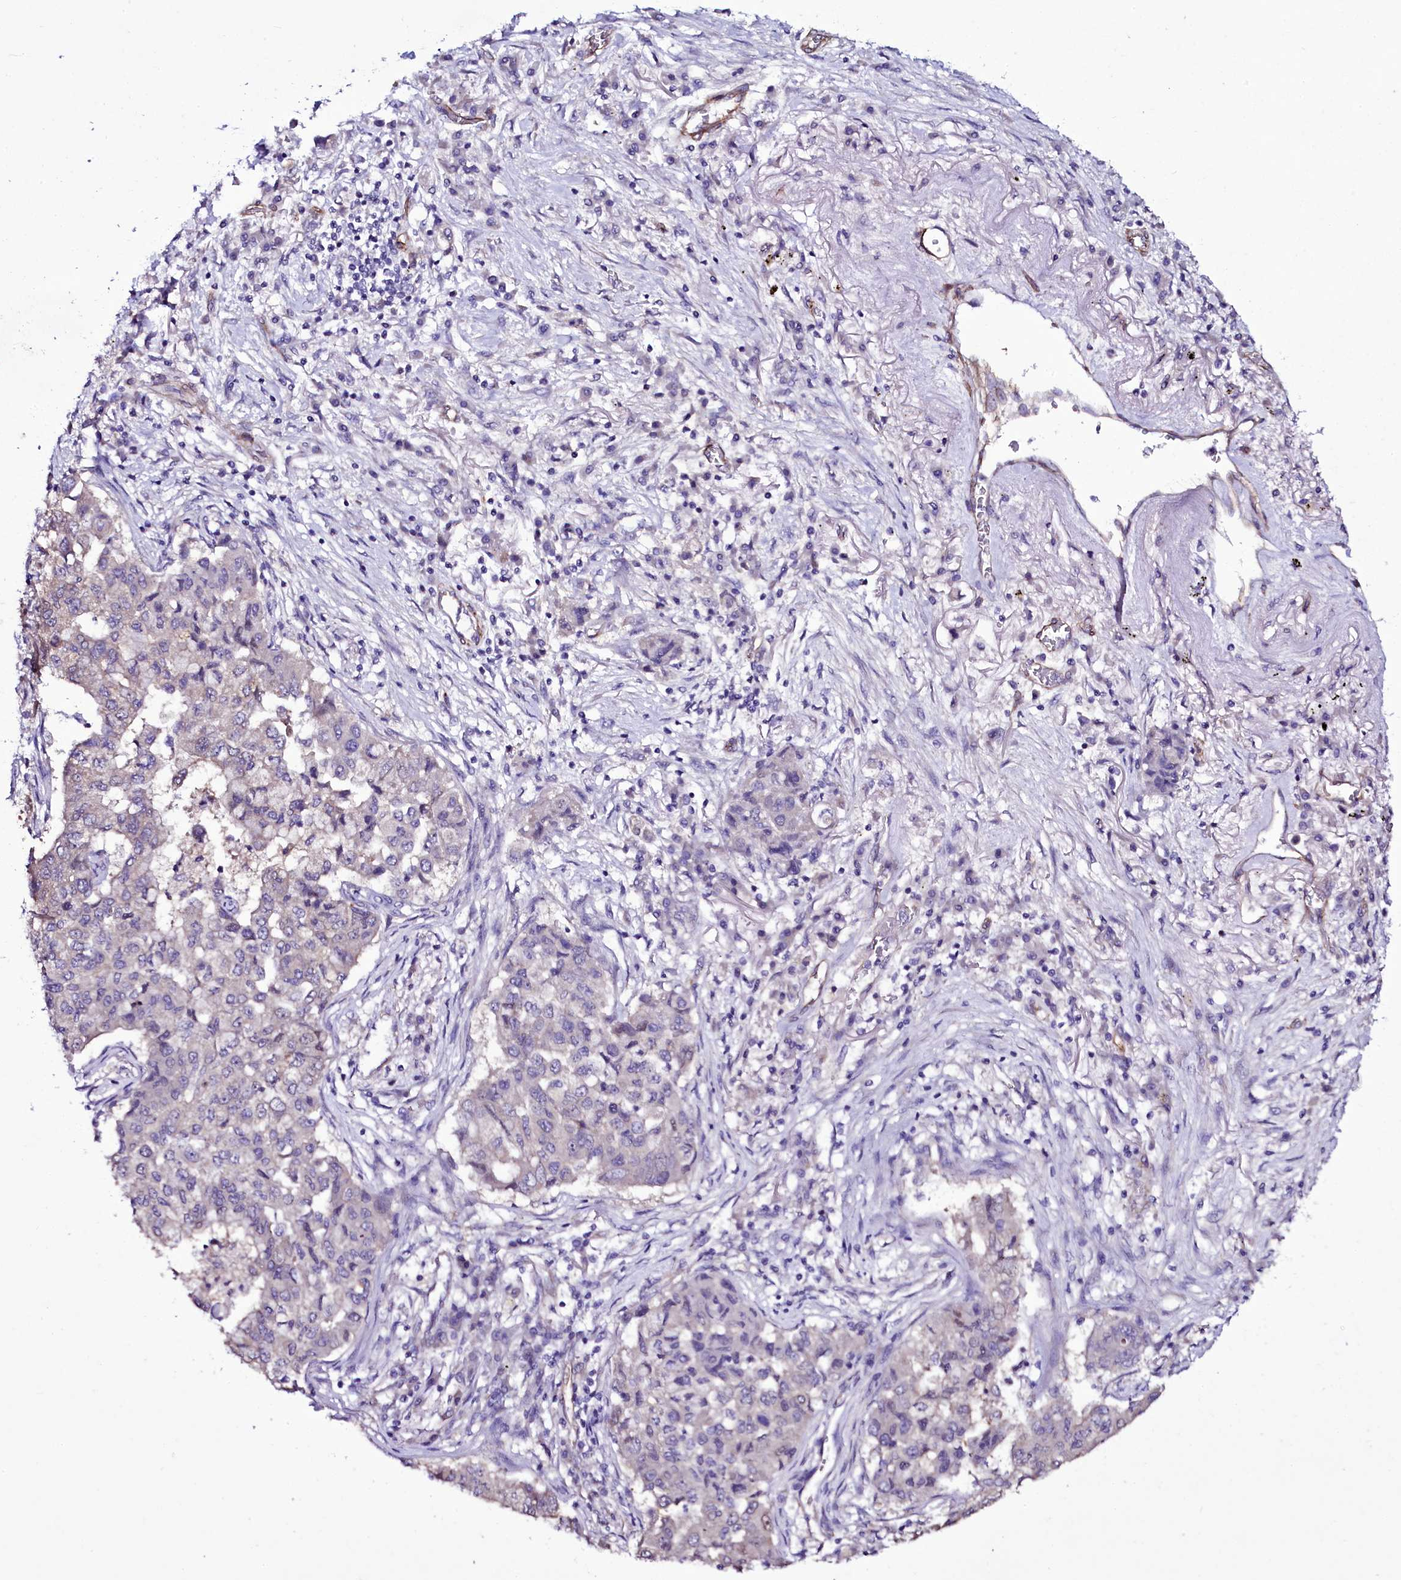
{"staining": {"intensity": "negative", "quantity": "none", "location": "none"}, "tissue": "lung cancer", "cell_type": "Tumor cells", "image_type": "cancer", "snomed": [{"axis": "morphology", "description": "Squamous cell carcinoma, NOS"}, {"axis": "topography", "description": "Lung"}], "caption": "Protein analysis of lung cancer (squamous cell carcinoma) demonstrates no significant expression in tumor cells. (Stains: DAB immunohistochemistry with hematoxylin counter stain, Microscopy: brightfield microscopy at high magnification).", "gene": "MEX3C", "patient": {"sex": "male", "age": 74}}